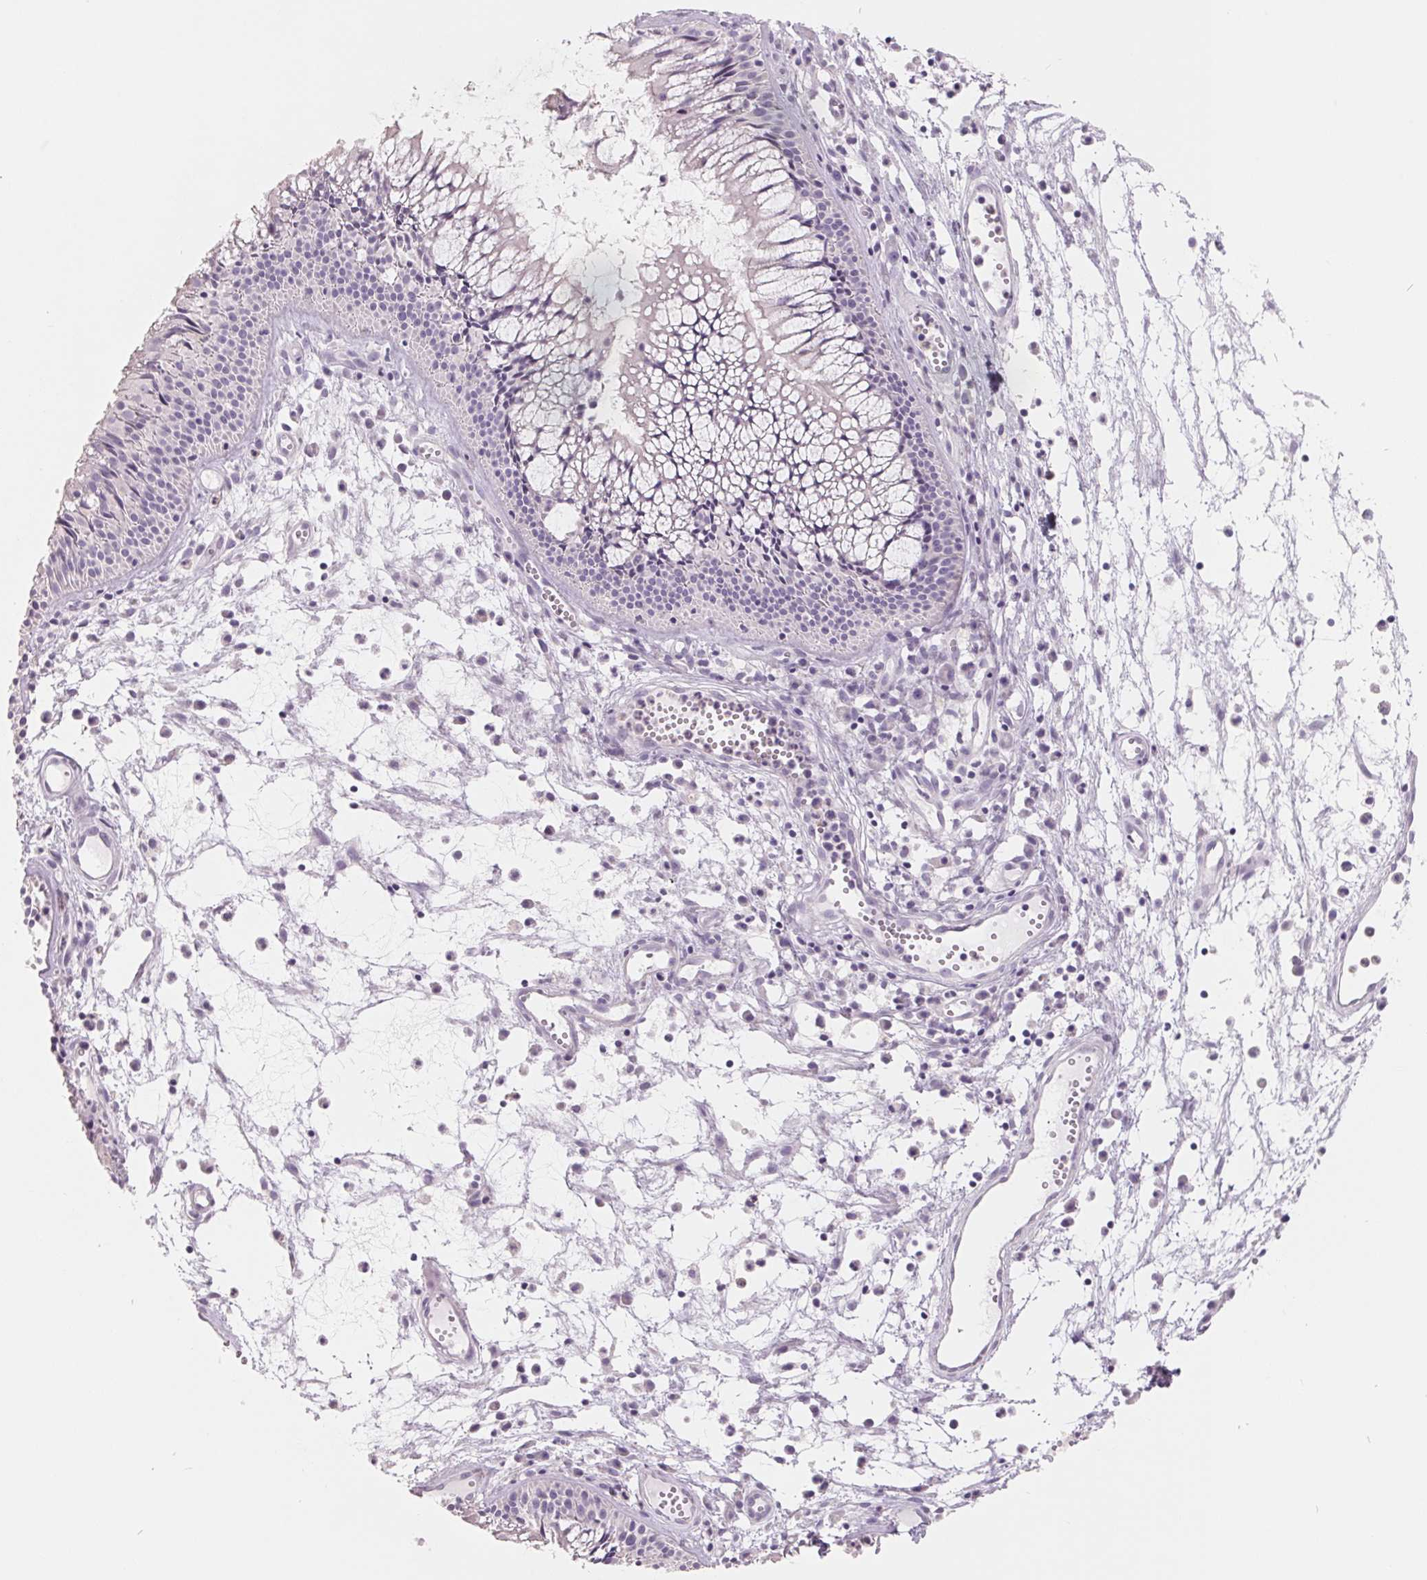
{"staining": {"intensity": "negative", "quantity": "none", "location": "none"}, "tissue": "nasopharynx", "cell_type": "Respiratory epithelial cells", "image_type": "normal", "snomed": [{"axis": "morphology", "description": "Normal tissue, NOS"}, {"axis": "topography", "description": "Nasopharynx"}], "caption": "DAB immunohistochemical staining of benign human nasopharynx reveals no significant positivity in respiratory epithelial cells.", "gene": "FTCD", "patient": {"sex": "male", "age": 31}}